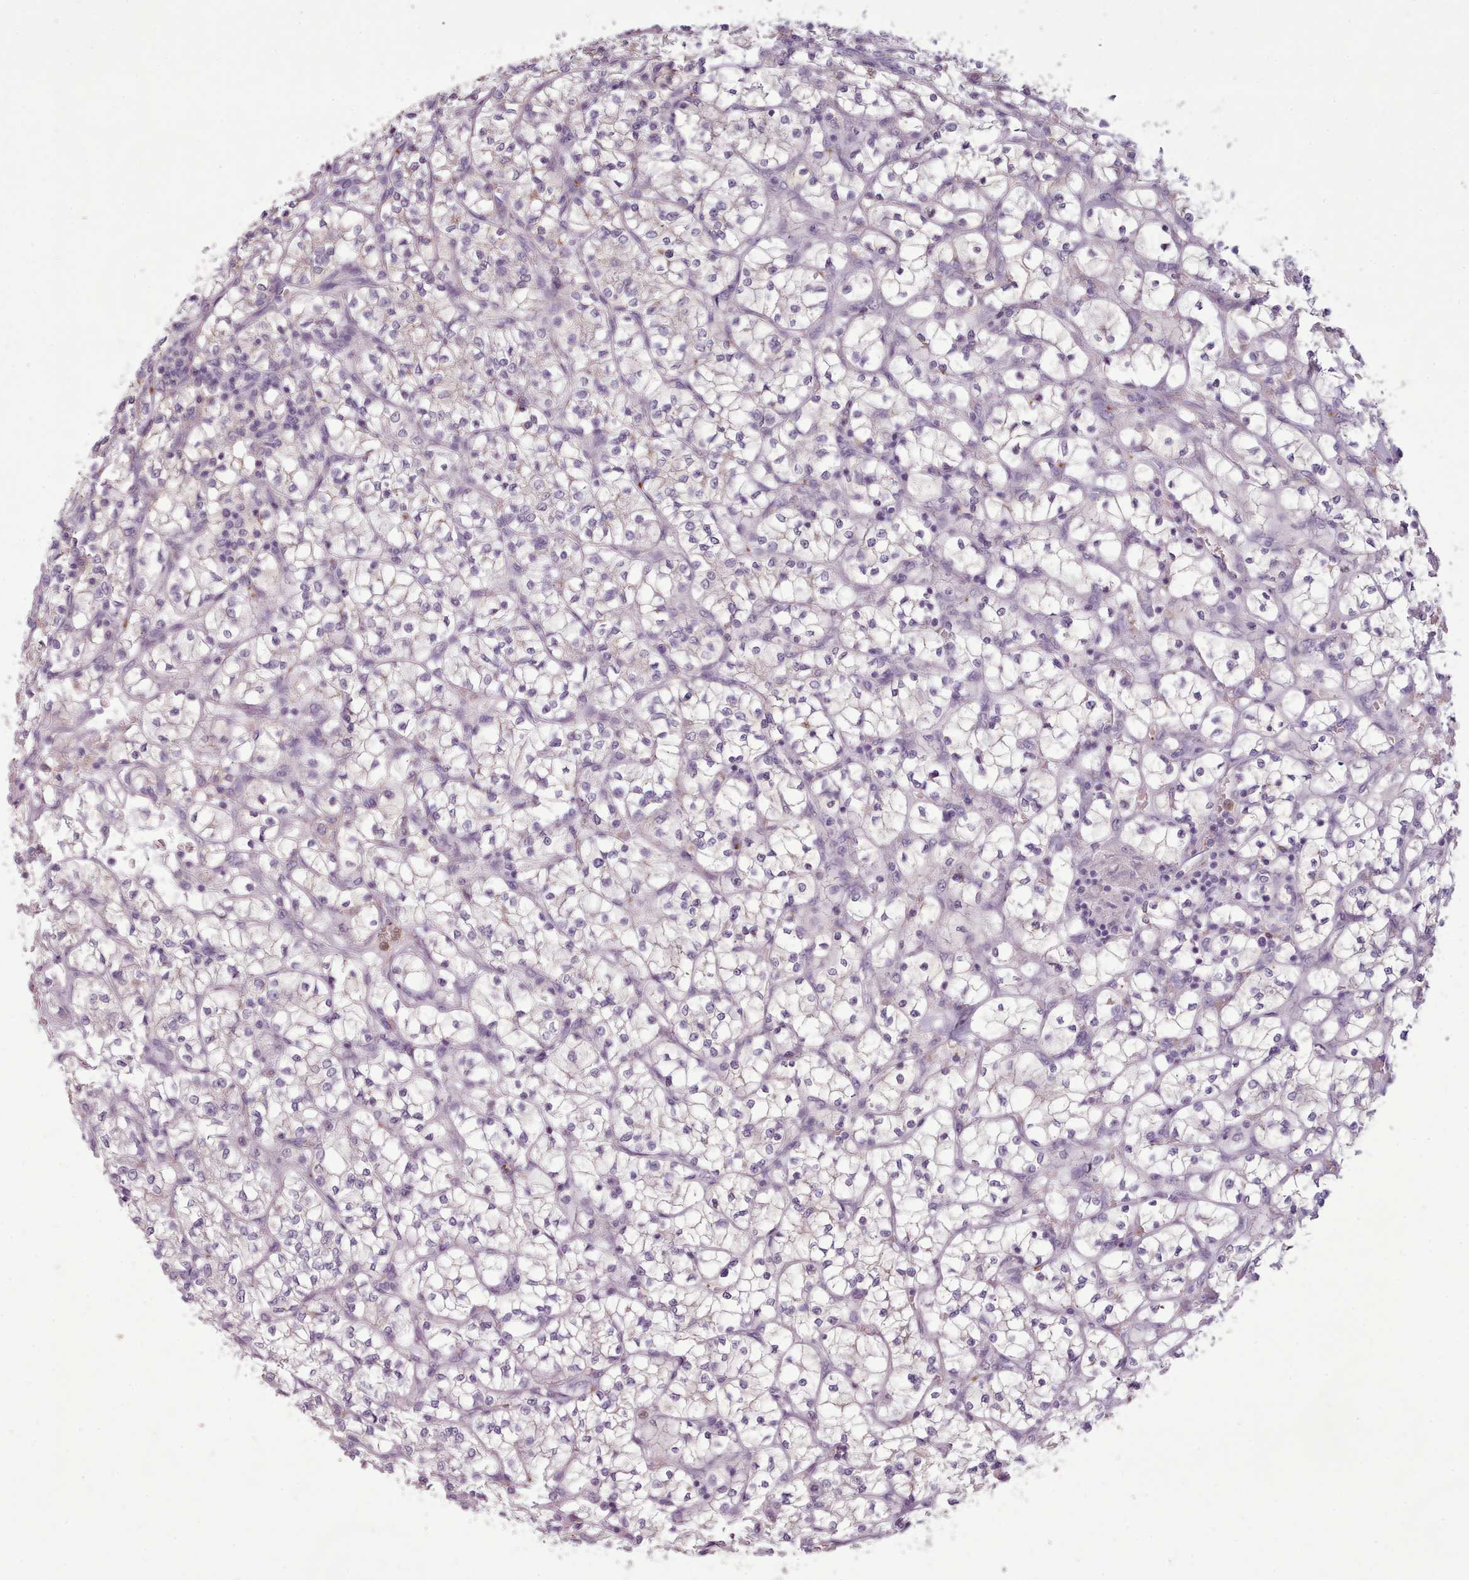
{"staining": {"intensity": "negative", "quantity": "none", "location": "none"}, "tissue": "renal cancer", "cell_type": "Tumor cells", "image_type": "cancer", "snomed": [{"axis": "morphology", "description": "Adenocarcinoma, NOS"}, {"axis": "topography", "description": "Kidney"}], "caption": "Tumor cells are negative for brown protein staining in renal cancer. (DAB IHC with hematoxylin counter stain).", "gene": "NDST2", "patient": {"sex": "female", "age": 64}}